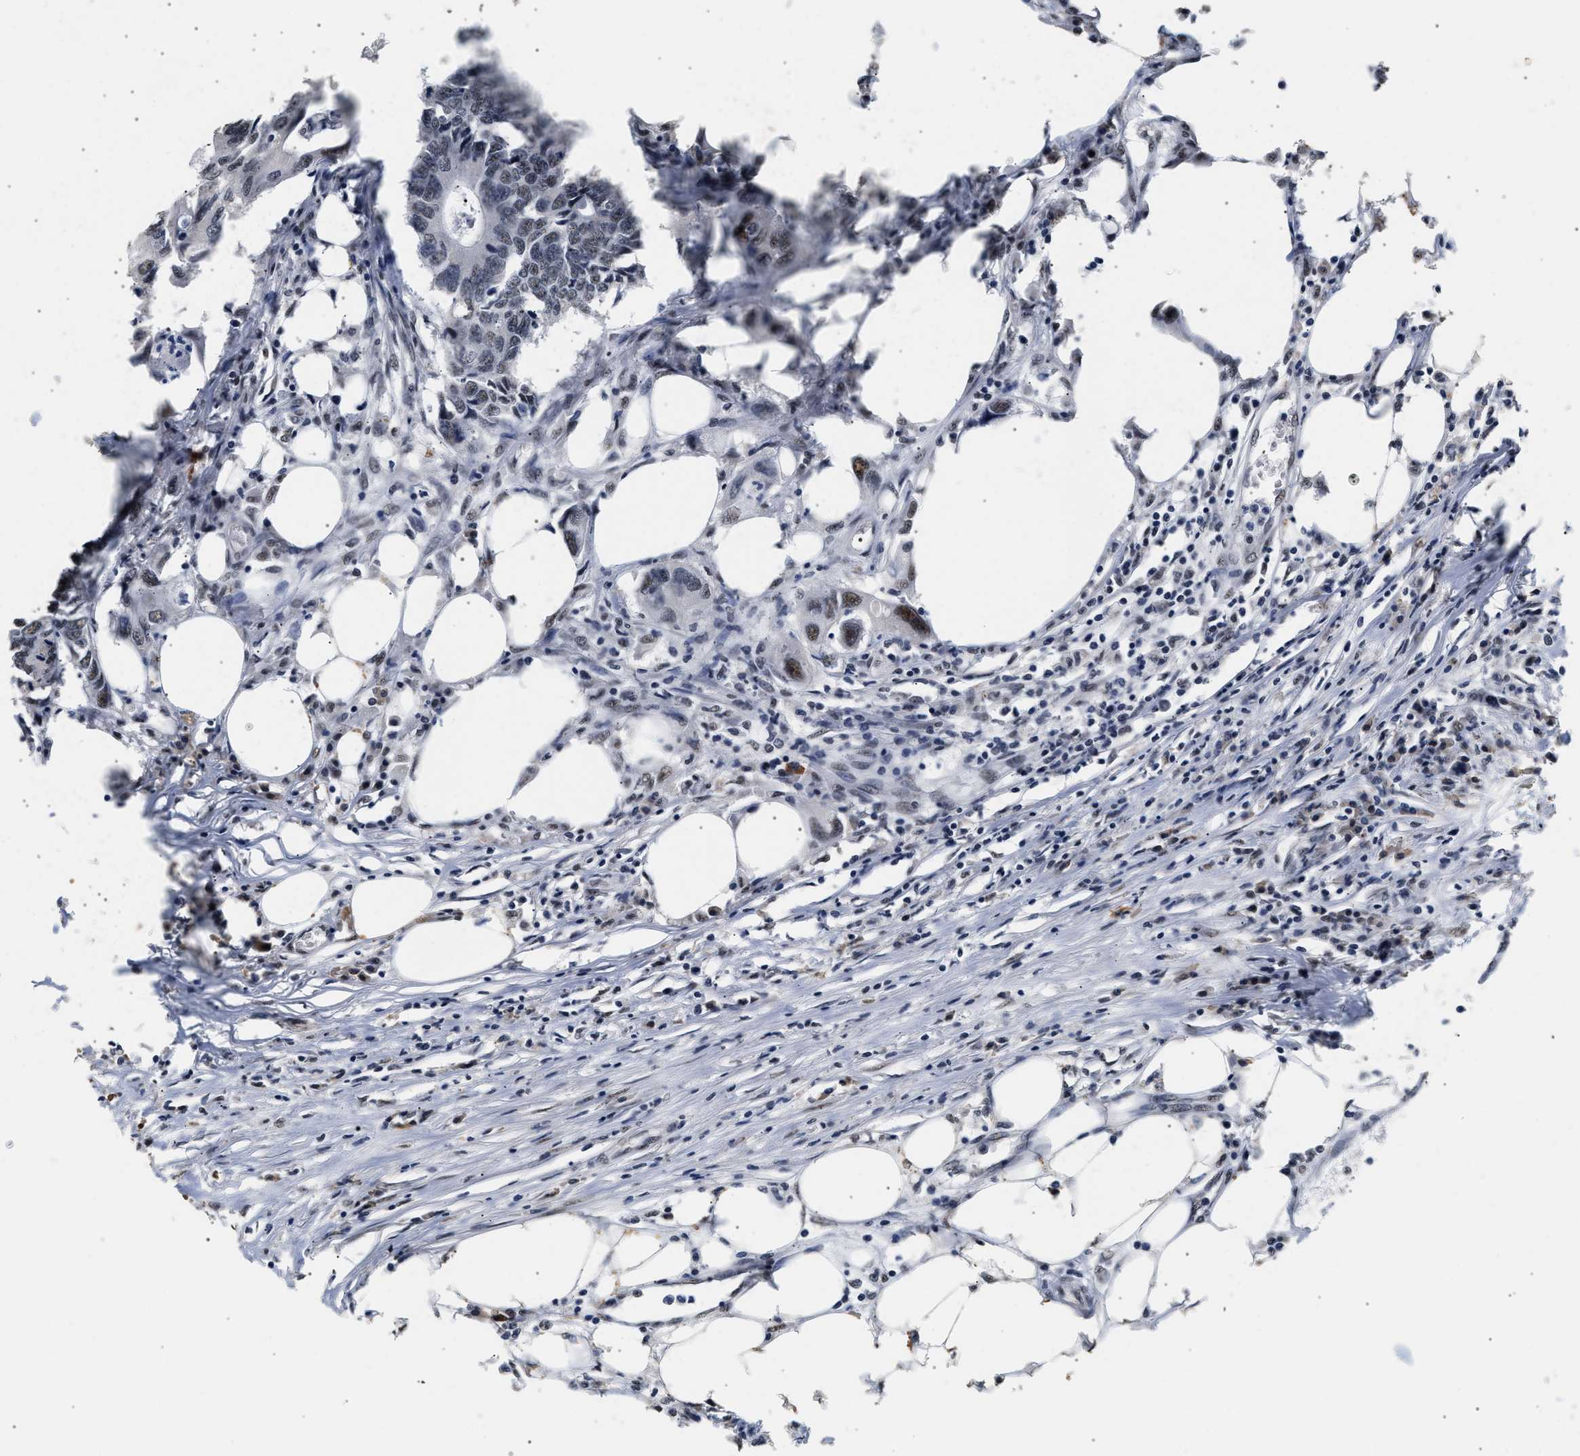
{"staining": {"intensity": "moderate", "quantity": "<25%", "location": "nuclear"}, "tissue": "colorectal cancer", "cell_type": "Tumor cells", "image_type": "cancer", "snomed": [{"axis": "morphology", "description": "Adenocarcinoma, NOS"}, {"axis": "topography", "description": "Colon"}], "caption": "Tumor cells reveal moderate nuclear positivity in about <25% of cells in colorectal cancer (adenocarcinoma).", "gene": "THOC1", "patient": {"sex": "male", "age": 71}}